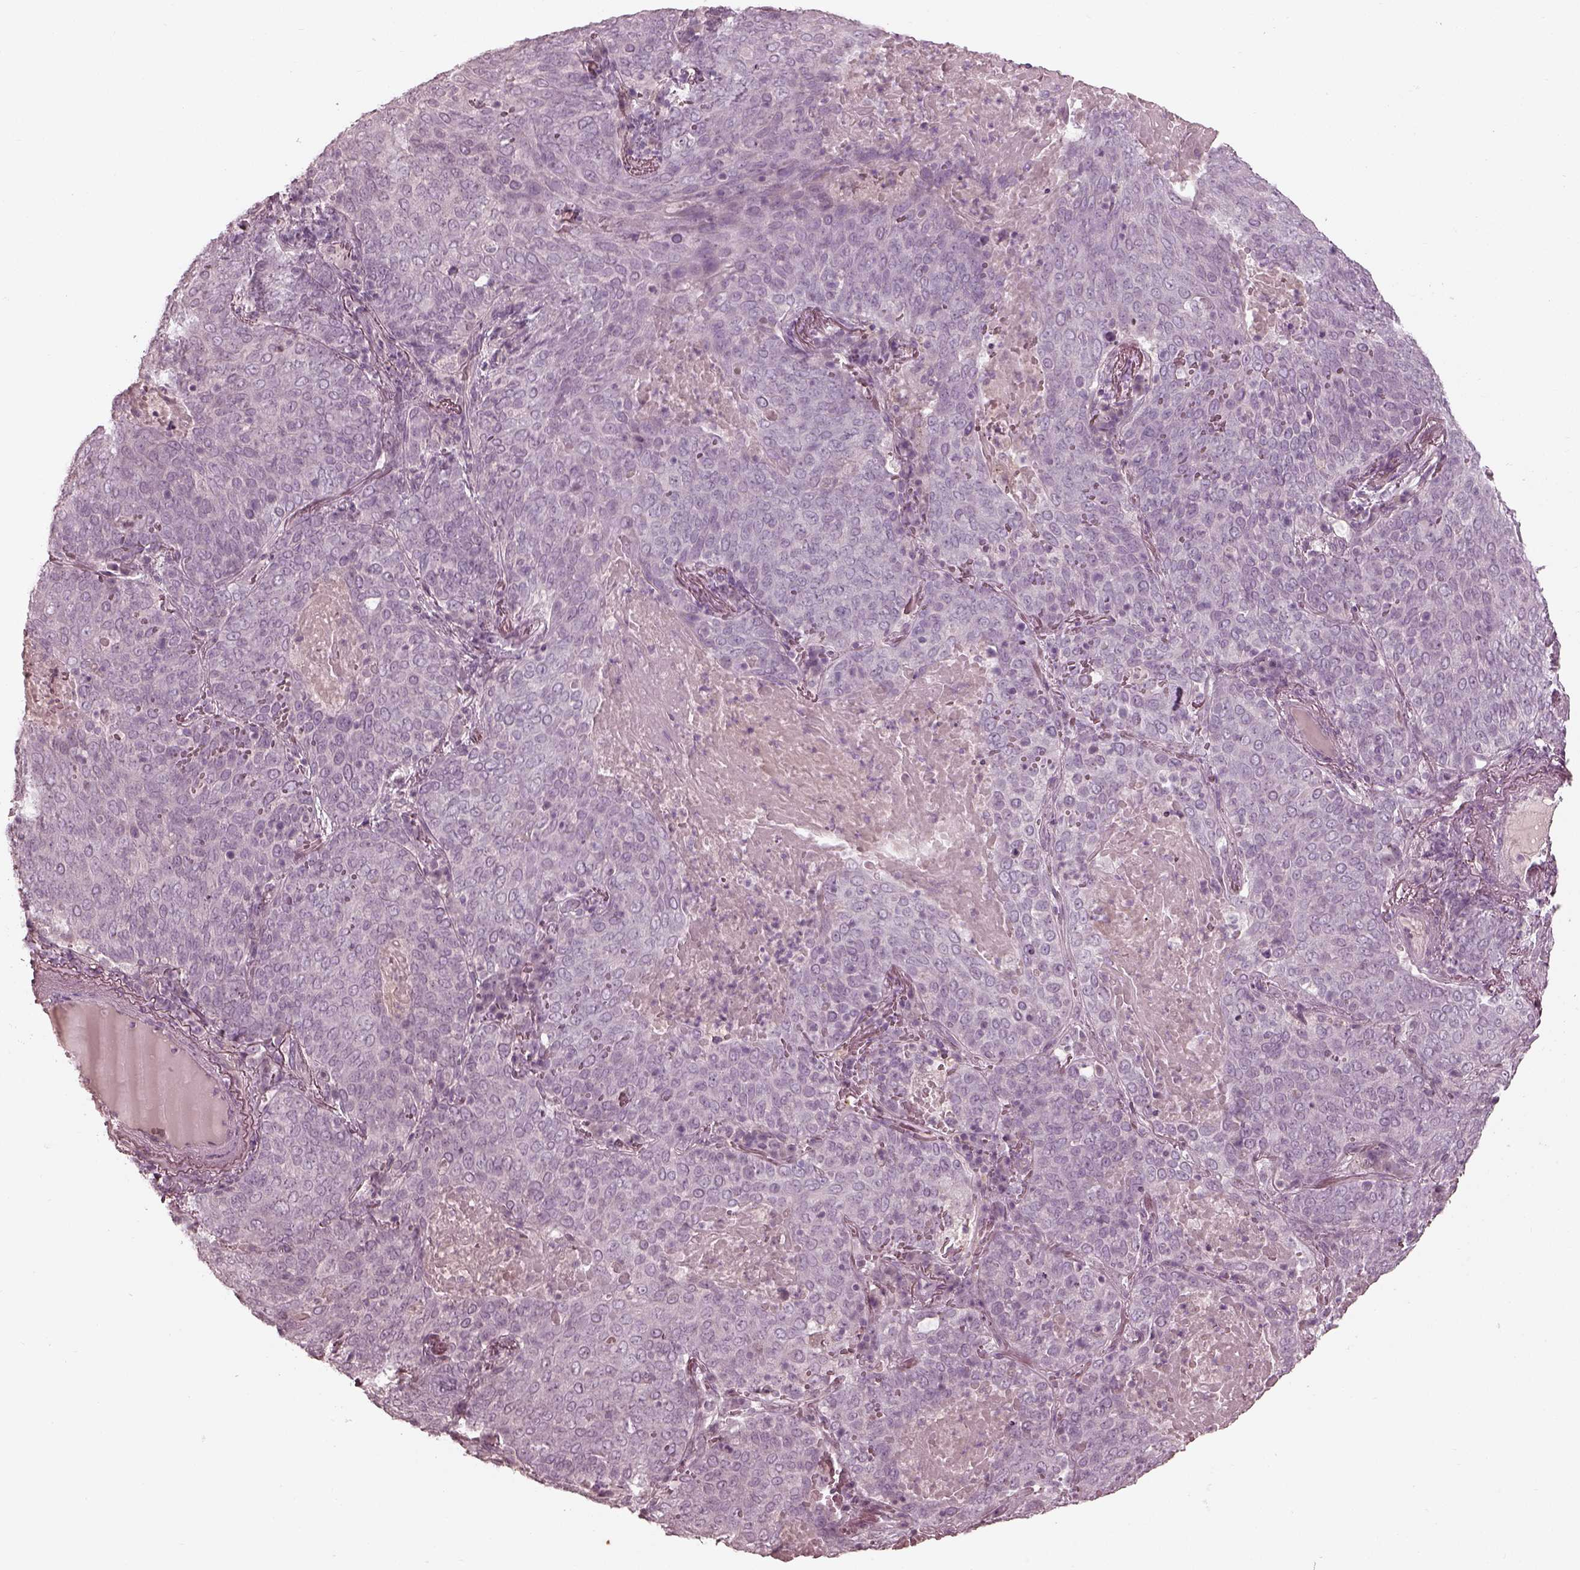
{"staining": {"intensity": "negative", "quantity": "none", "location": "none"}, "tissue": "lung cancer", "cell_type": "Tumor cells", "image_type": "cancer", "snomed": [{"axis": "morphology", "description": "Squamous cell carcinoma, NOS"}, {"axis": "topography", "description": "Lung"}], "caption": "This is a histopathology image of immunohistochemistry staining of lung cancer, which shows no staining in tumor cells.", "gene": "ADRB3", "patient": {"sex": "male", "age": 82}}